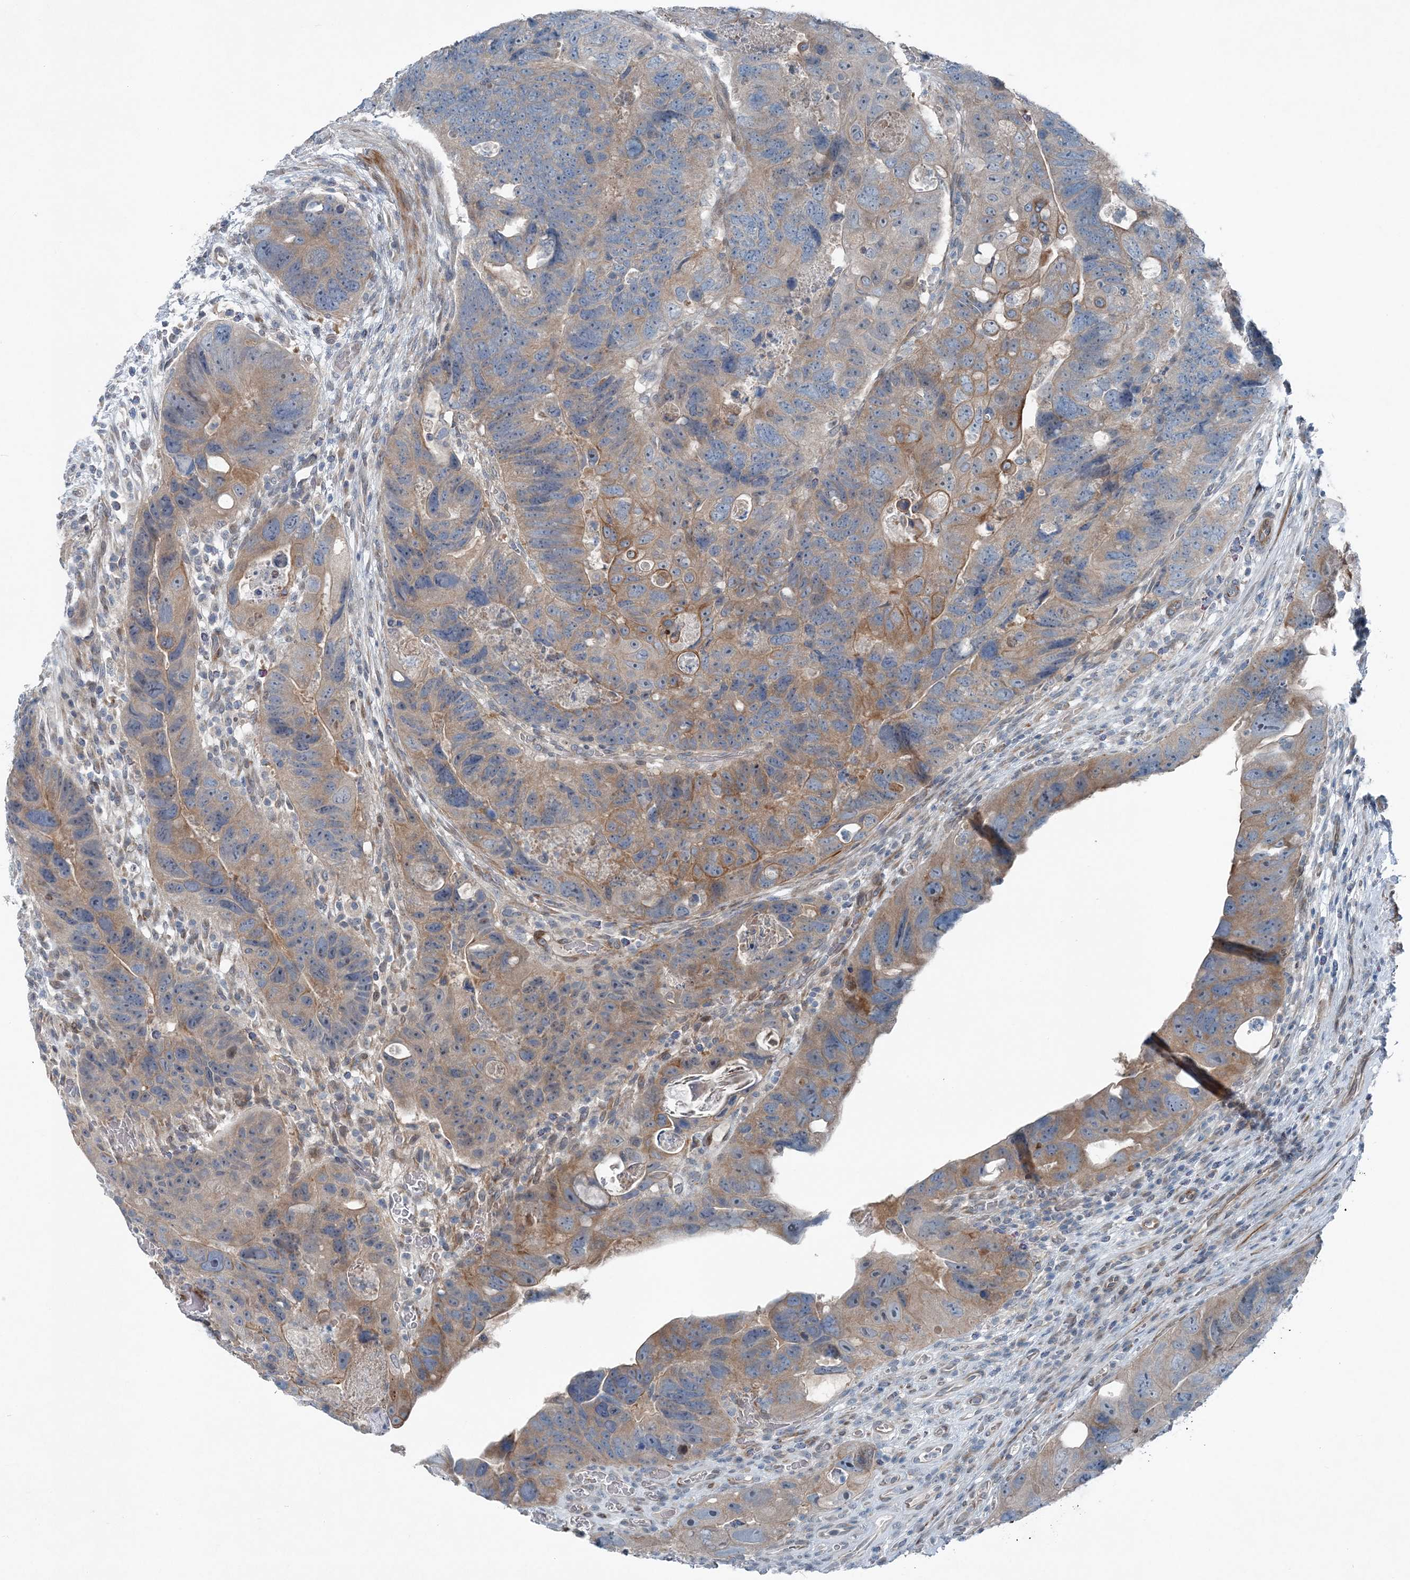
{"staining": {"intensity": "moderate", "quantity": "<25%", "location": "cytoplasmic/membranous"}, "tissue": "colorectal cancer", "cell_type": "Tumor cells", "image_type": "cancer", "snomed": [{"axis": "morphology", "description": "Adenocarcinoma, NOS"}, {"axis": "topography", "description": "Rectum"}], "caption": "Protein staining of adenocarcinoma (colorectal) tissue reveals moderate cytoplasmic/membranous expression in about <25% of tumor cells.", "gene": "KIAA1586", "patient": {"sex": "male", "age": 59}}